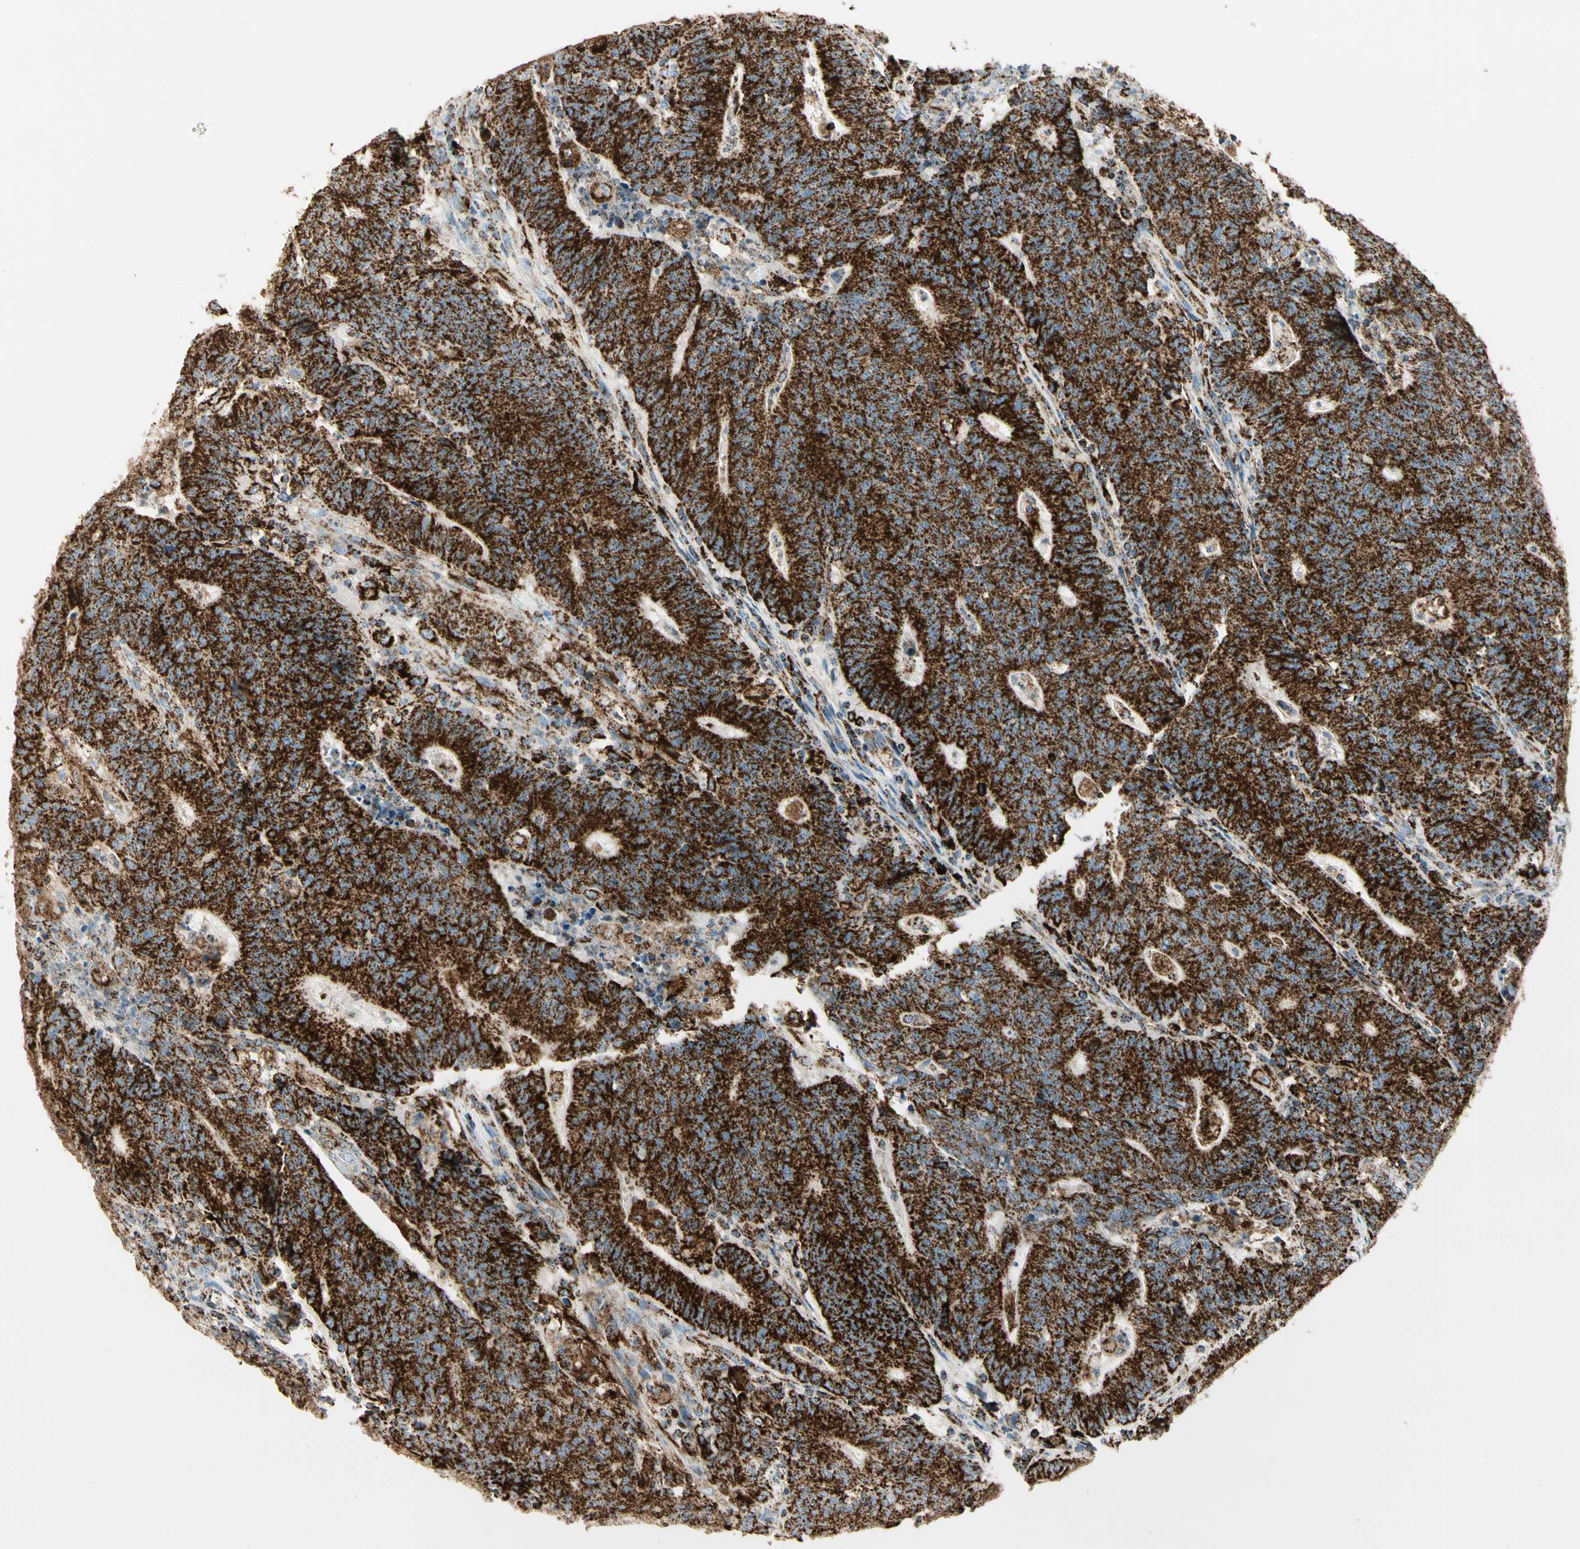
{"staining": {"intensity": "strong", "quantity": ">75%", "location": "cytoplasmic/membranous"}, "tissue": "colorectal cancer", "cell_type": "Tumor cells", "image_type": "cancer", "snomed": [{"axis": "morphology", "description": "Normal tissue, NOS"}, {"axis": "morphology", "description": "Adenocarcinoma, NOS"}, {"axis": "topography", "description": "Colon"}], "caption": "A high-resolution image shows IHC staining of colorectal adenocarcinoma, which exhibits strong cytoplasmic/membranous positivity in about >75% of tumor cells.", "gene": "ME2", "patient": {"sex": "female", "age": 75}}